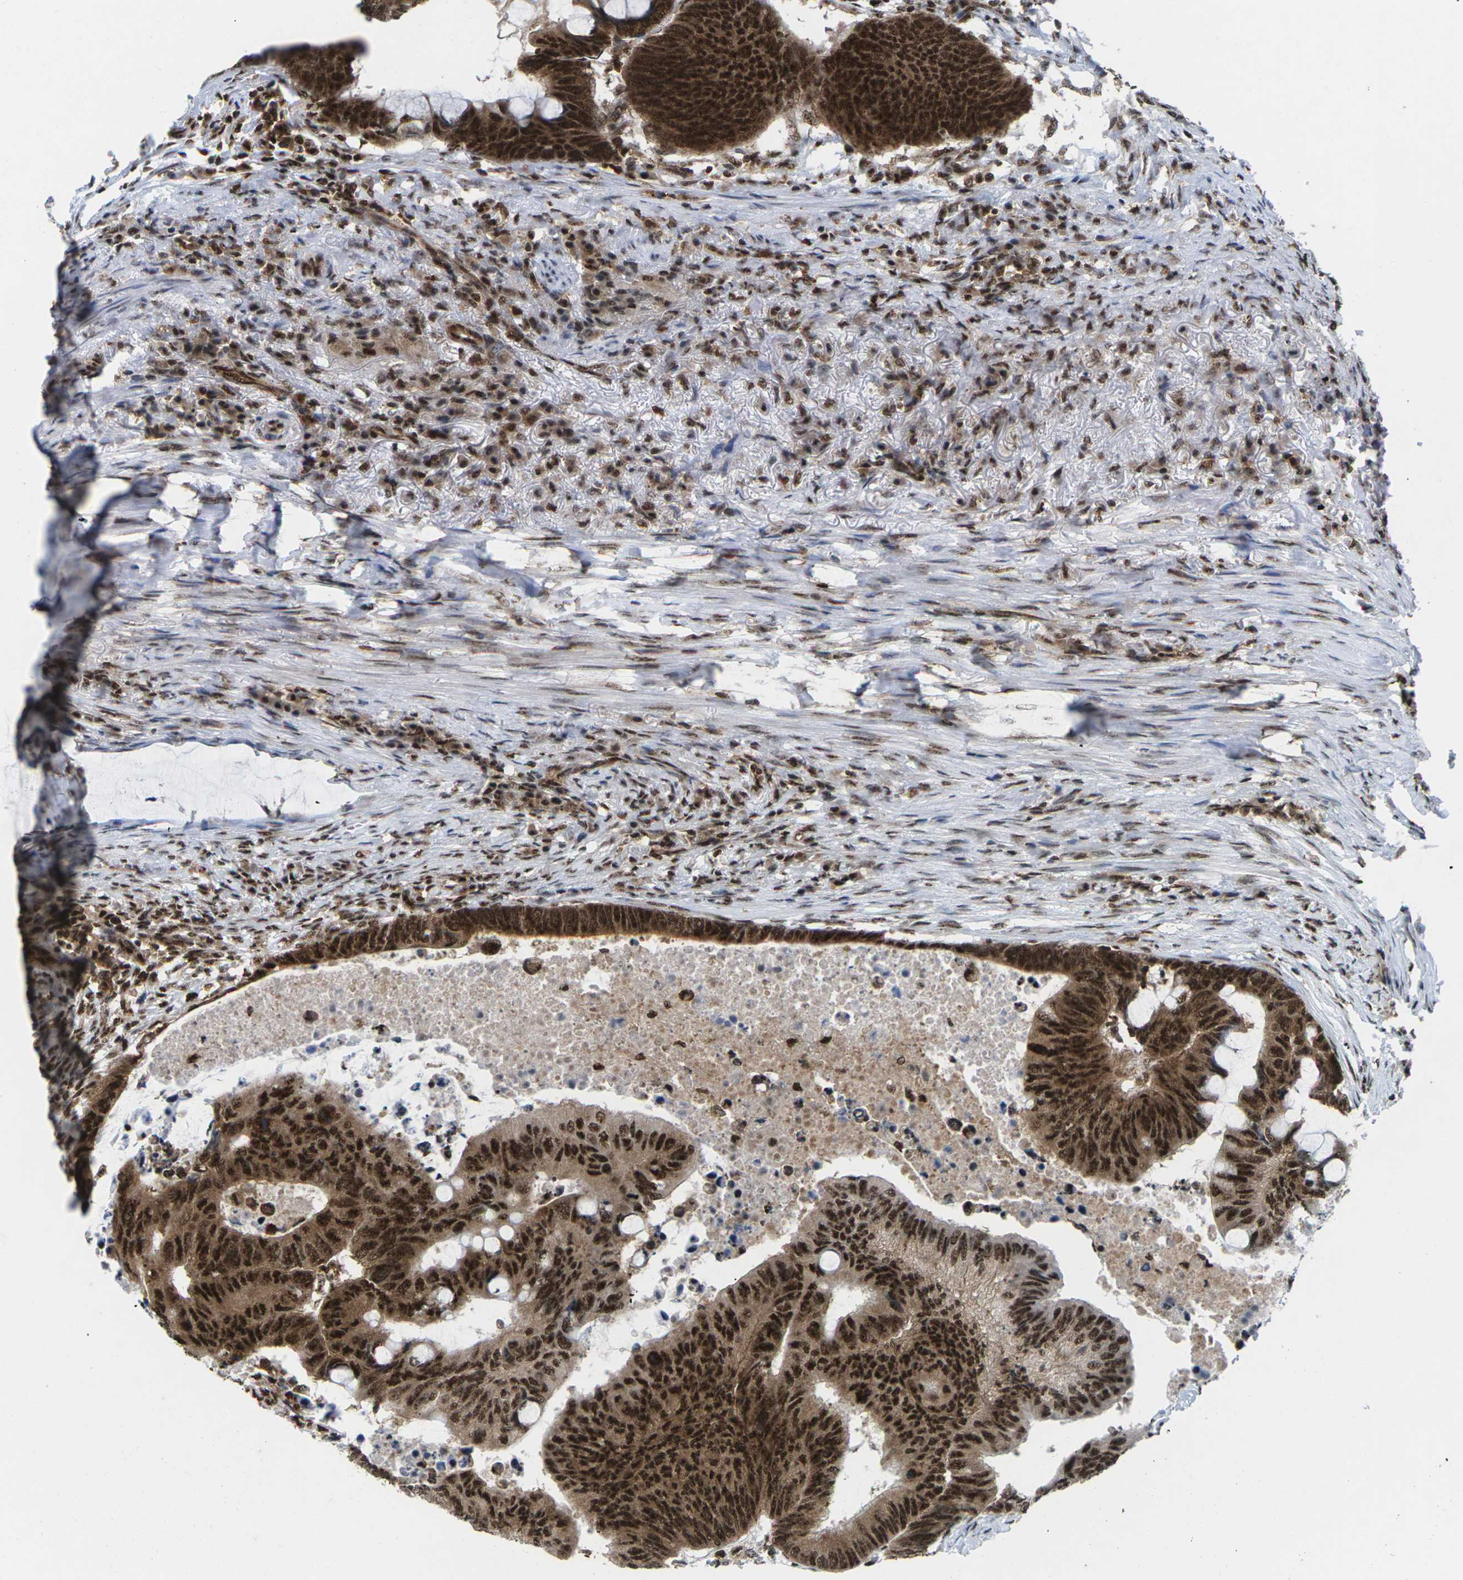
{"staining": {"intensity": "strong", "quantity": ">75%", "location": "cytoplasmic/membranous,nuclear"}, "tissue": "colorectal cancer", "cell_type": "Tumor cells", "image_type": "cancer", "snomed": [{"axis": "morphology", "description": "Normal tissue, NOS"}, {"axis": "morphology", "description": "Adenocarcinoma, NOS"}, {"axis": "topography", "description": "Rectum"}, {"axis": "topography", "description": "Peripheral nerve tissue"}], "caption": "DAB immunohistochemical staining of adenocarcinoma (colorectal) displays strong cytoplasmic/membranous and nuclear protein staining in about >75% of tumor cells.", "gene": "MAGOH", "patient": {"sex": "male", "age": 92}}